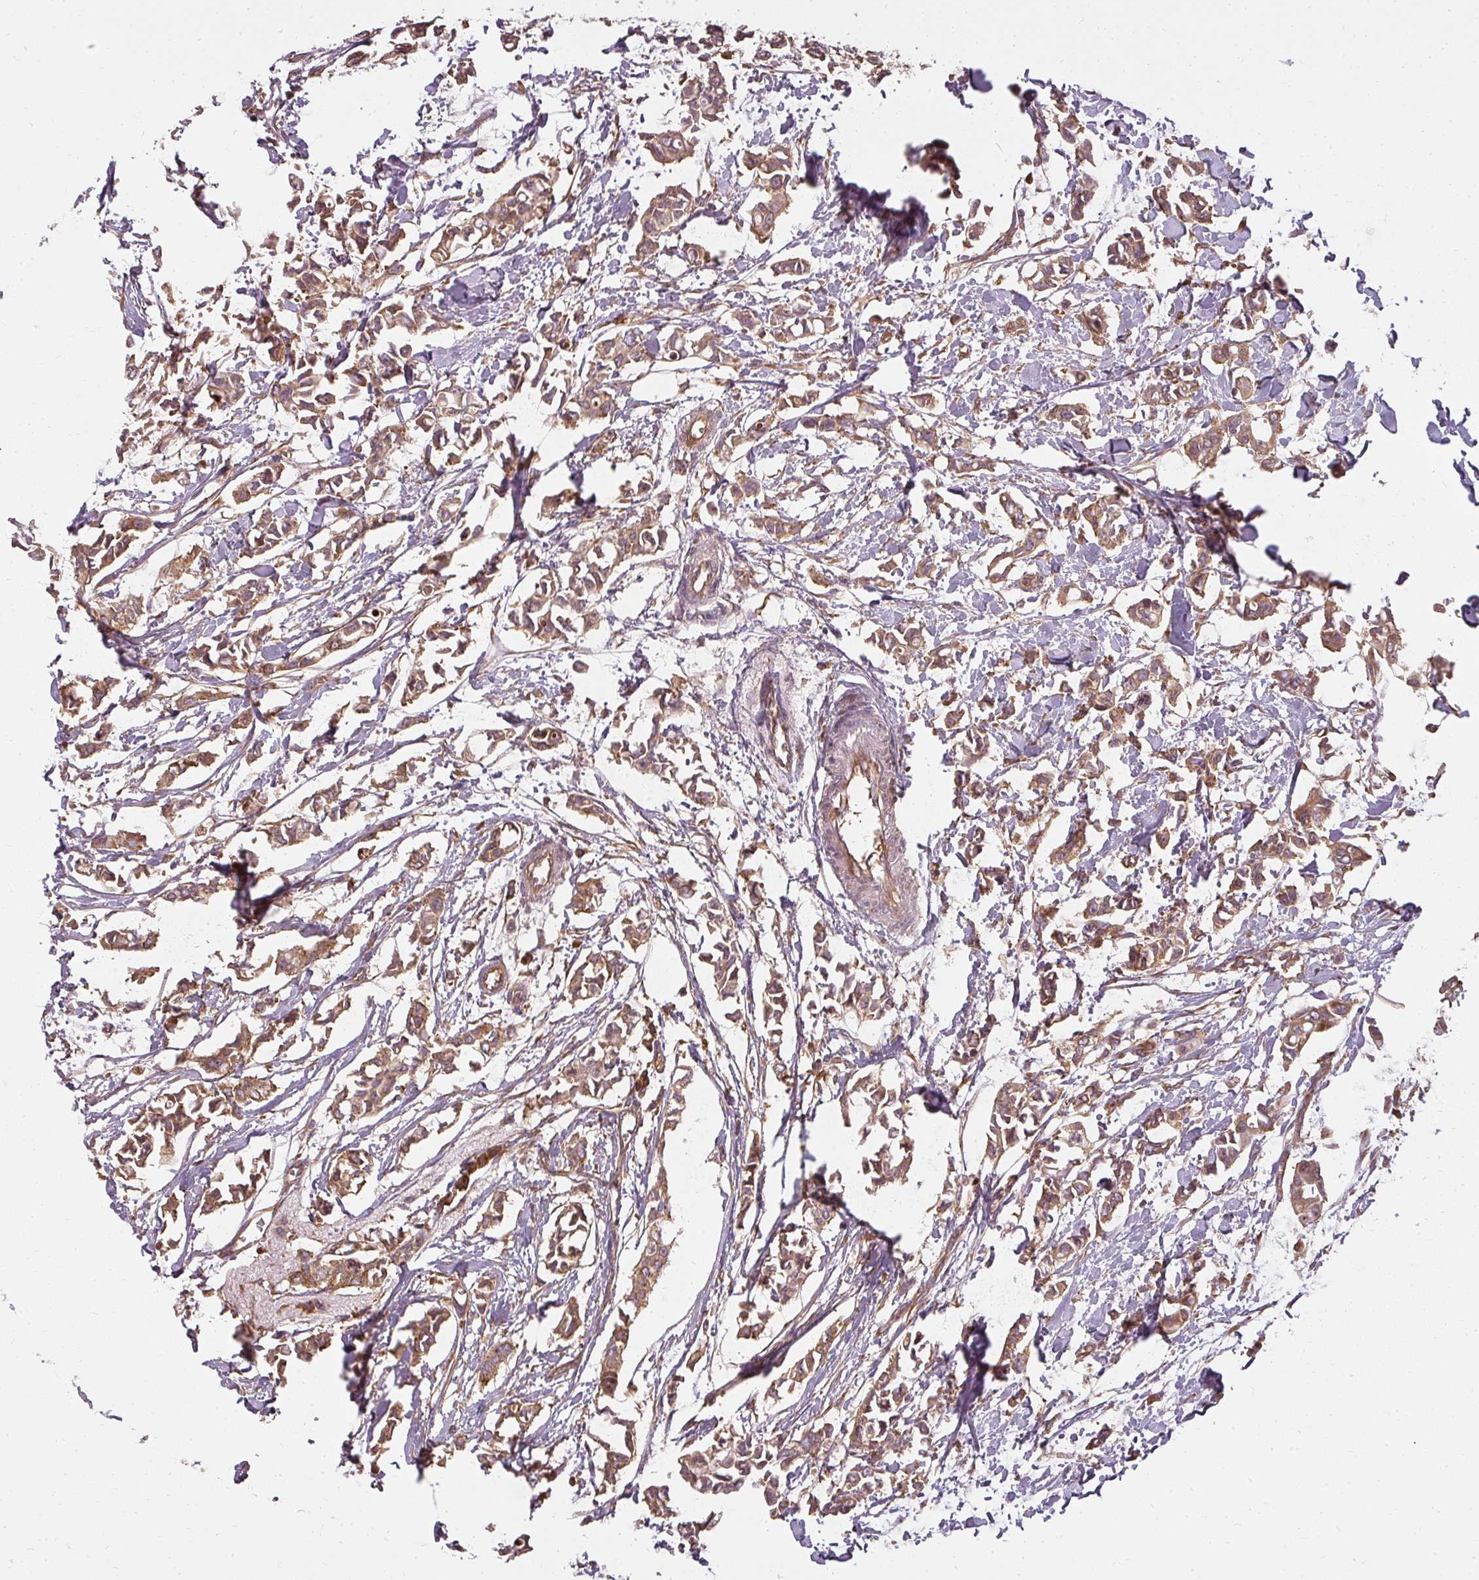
{"staining": {"intensity": "moderate", "quantity": ">75%", "location": "cytoplasmic/membranous"}, "tissue": "breast cancer", "cell_type": "Tumor cells", "image_type": "cancer", "snomed": [{"axis": "morphology", "description": "Duct carcinoma"}, {"axis": "topography", "description": "Breast"}], "caption": "Immunohistochemical staining of human infiltrating ductal carcinoma (breast) displays medium levels of moderate cytoplasmic/membranous staining in approximately >75% of tumor cells. (Brightfield microscopy of DAB IHC at high magnification).", "gene": "RPL24", "patient": {"sex": "female", "age": 41}}